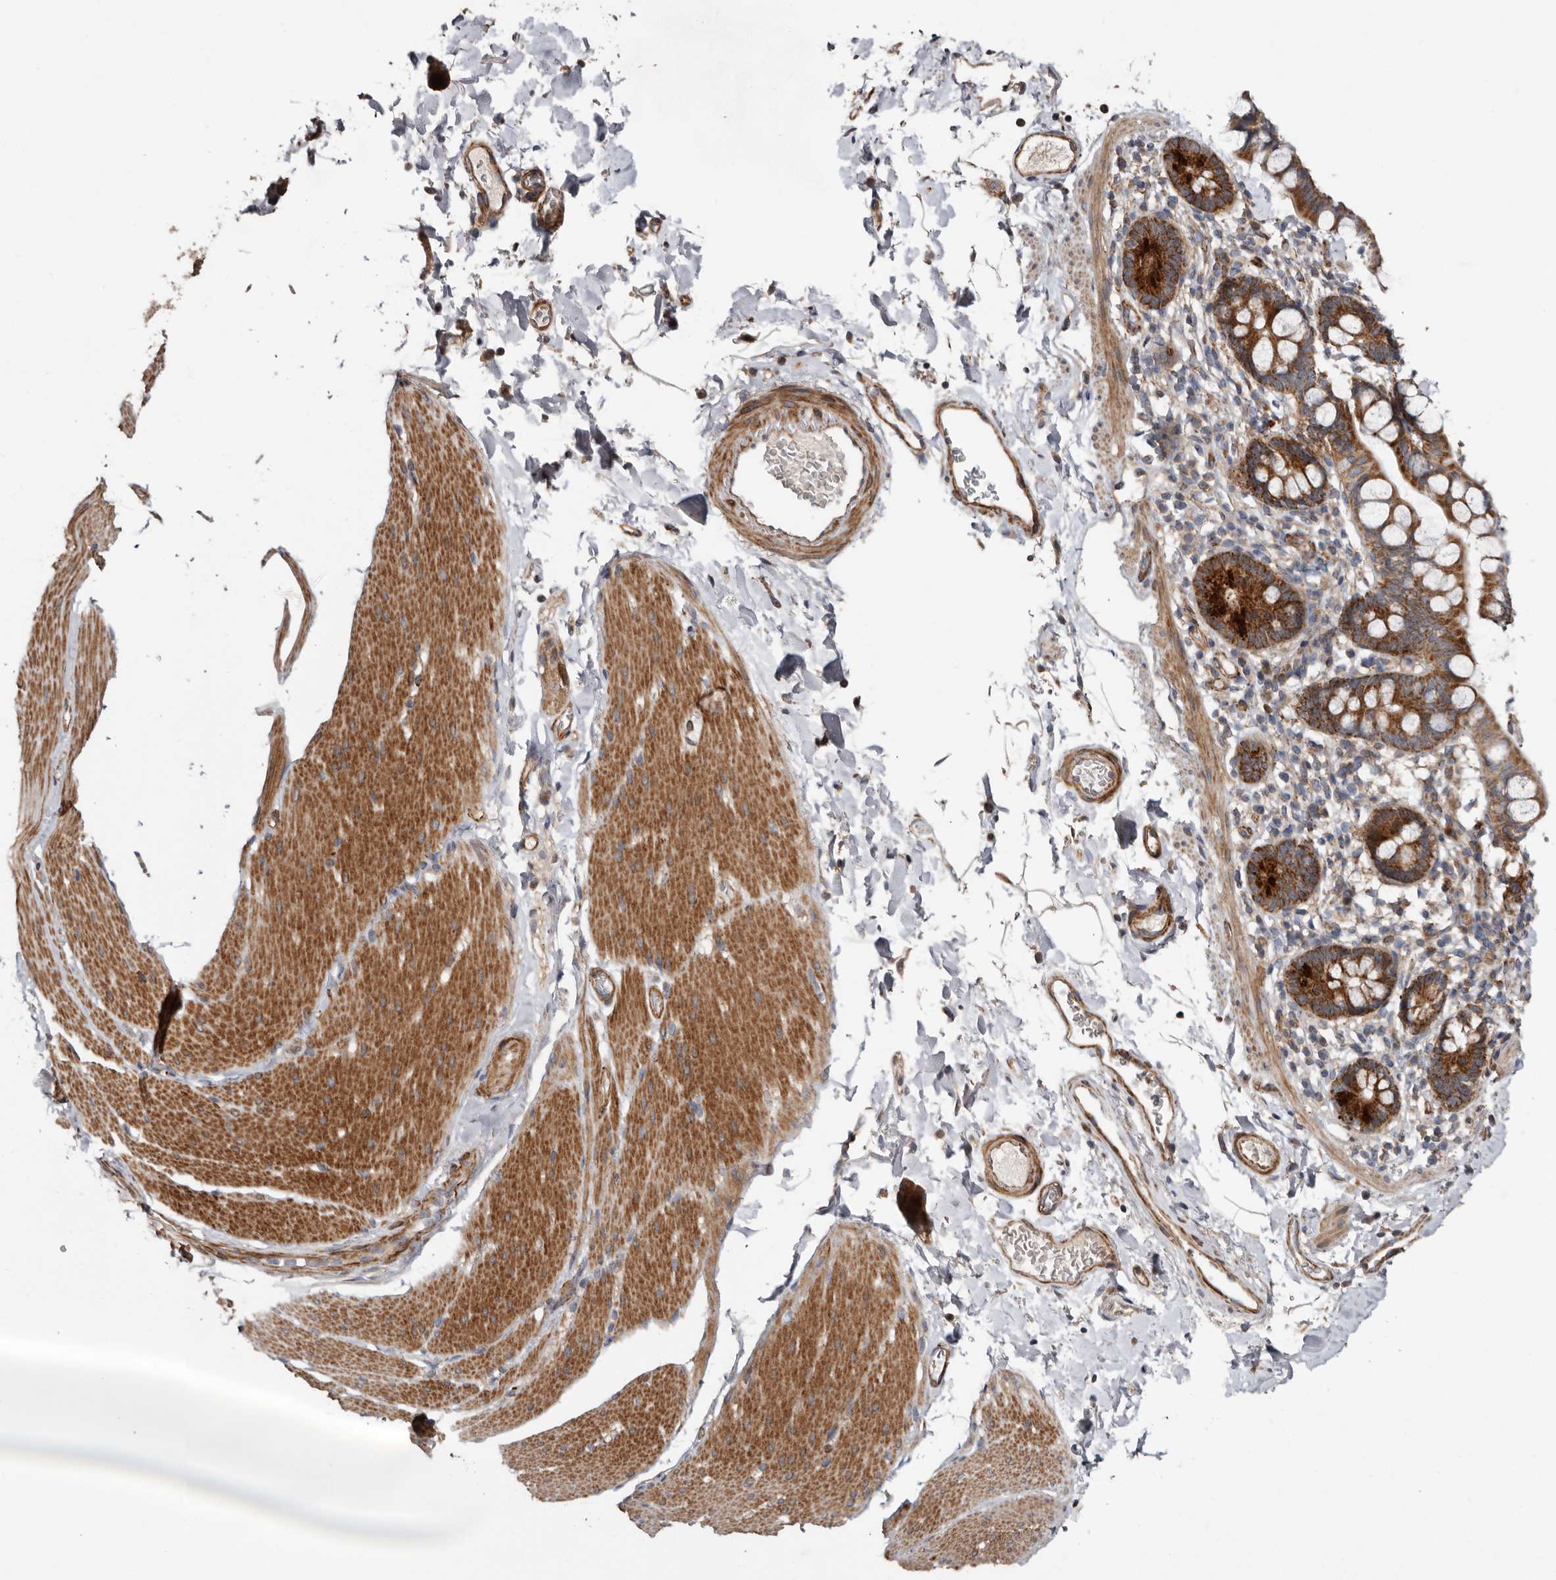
{"staining": {"intensity": "moderate", "quantity": ">75%", "location": "cytoplasmic/membranous"}, "tissue": "smooth muscle", "cell_type": "Smooth muscle cells", "image_type": "normal", "snomed": [{"axis": "morphology", "description": "Normal tissue, NOS"}, {"axis": "topography", "description": "Smooth muscle"}, {"axis": "topography", "description": "Small intestine"}], "caption": "The micrograph exhibits immunohistochemical staining of benign smooth muscle. There is moderate cytoplasmic/membranous expression is present in about >75% of smooth muscle cells. The staining is performed using DAB brown chromogen to label protein expression. The nuclei are counter-stained blue using hematoxylin.", "gene": "PROKR1", "patient": {"sex": "female", "age": 84}}